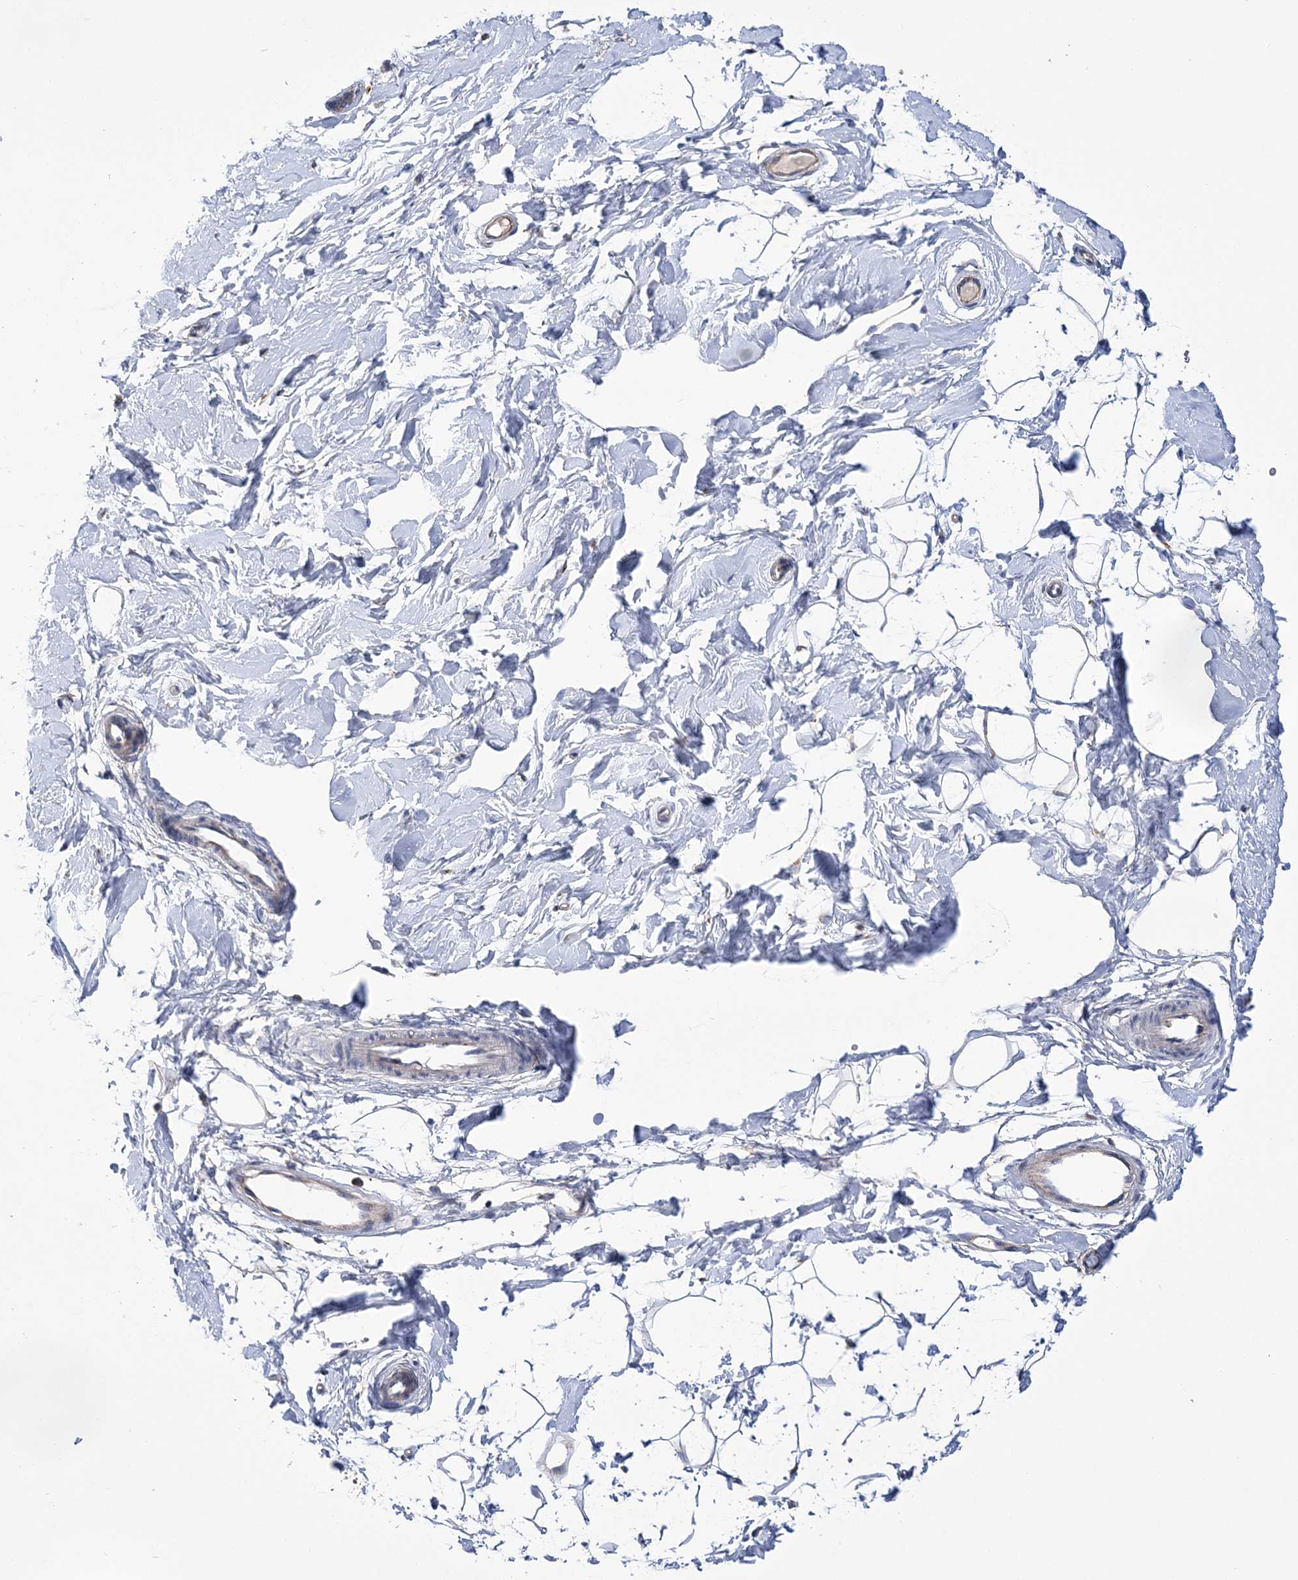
{"staining": {"intensity": "negative", "quantity": "none", "location": "none"}, "tissue": "adipose tissue", "cell_type": "Adipocytes", "image_type": "normal", "snomed": [{"axis": "morphology", "description": "Normal tissue, NOS"}, {"axis": "topography", "description": "Breast"}], "caption": "High power microscopy photomicrograph of an immunohistochemistry (IHC) image of benign adipose tissue, revealing no significant positivity in adipocytes.", "gene": "COPB2", "patient": {"sex": "female", "age": 23}}